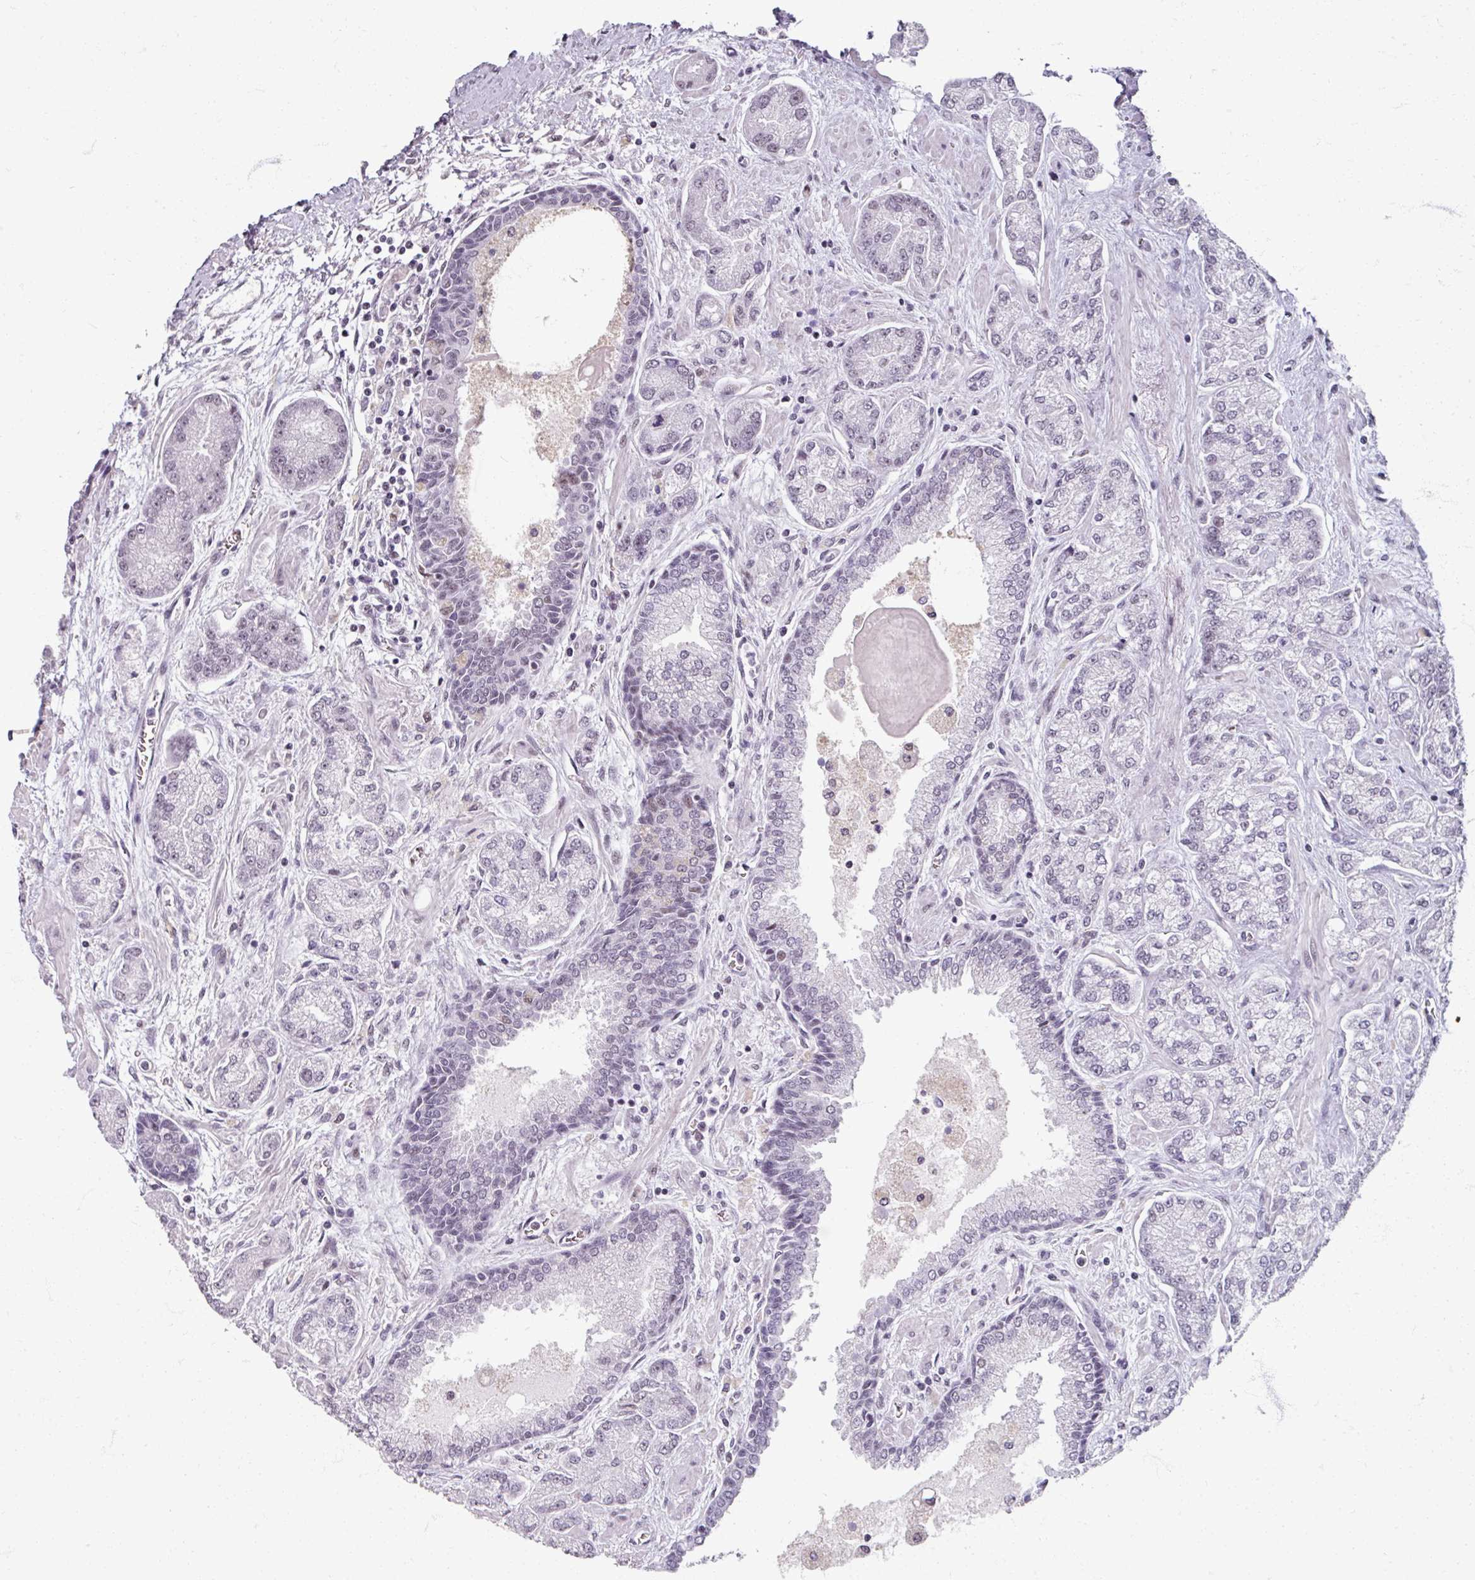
{"staining": {"intensity": "negative", "quantity": "none", "location": "none"}, "tissue": "prostate cancer", "cell_type": "Tumor cells", "image_type": "cancer", "snomed": [{"axis": "morphology", "description": "Adenocarcinoma, High grade"}, {"axis": "topography", "description": "Prostate"}], "caption": "Tumor cells are negative for protein expression in human prostate cancer (adenocarcinoma (high-grade)).", "gene": "ADAR", "patient": {"sex": "male", "age": 68}}